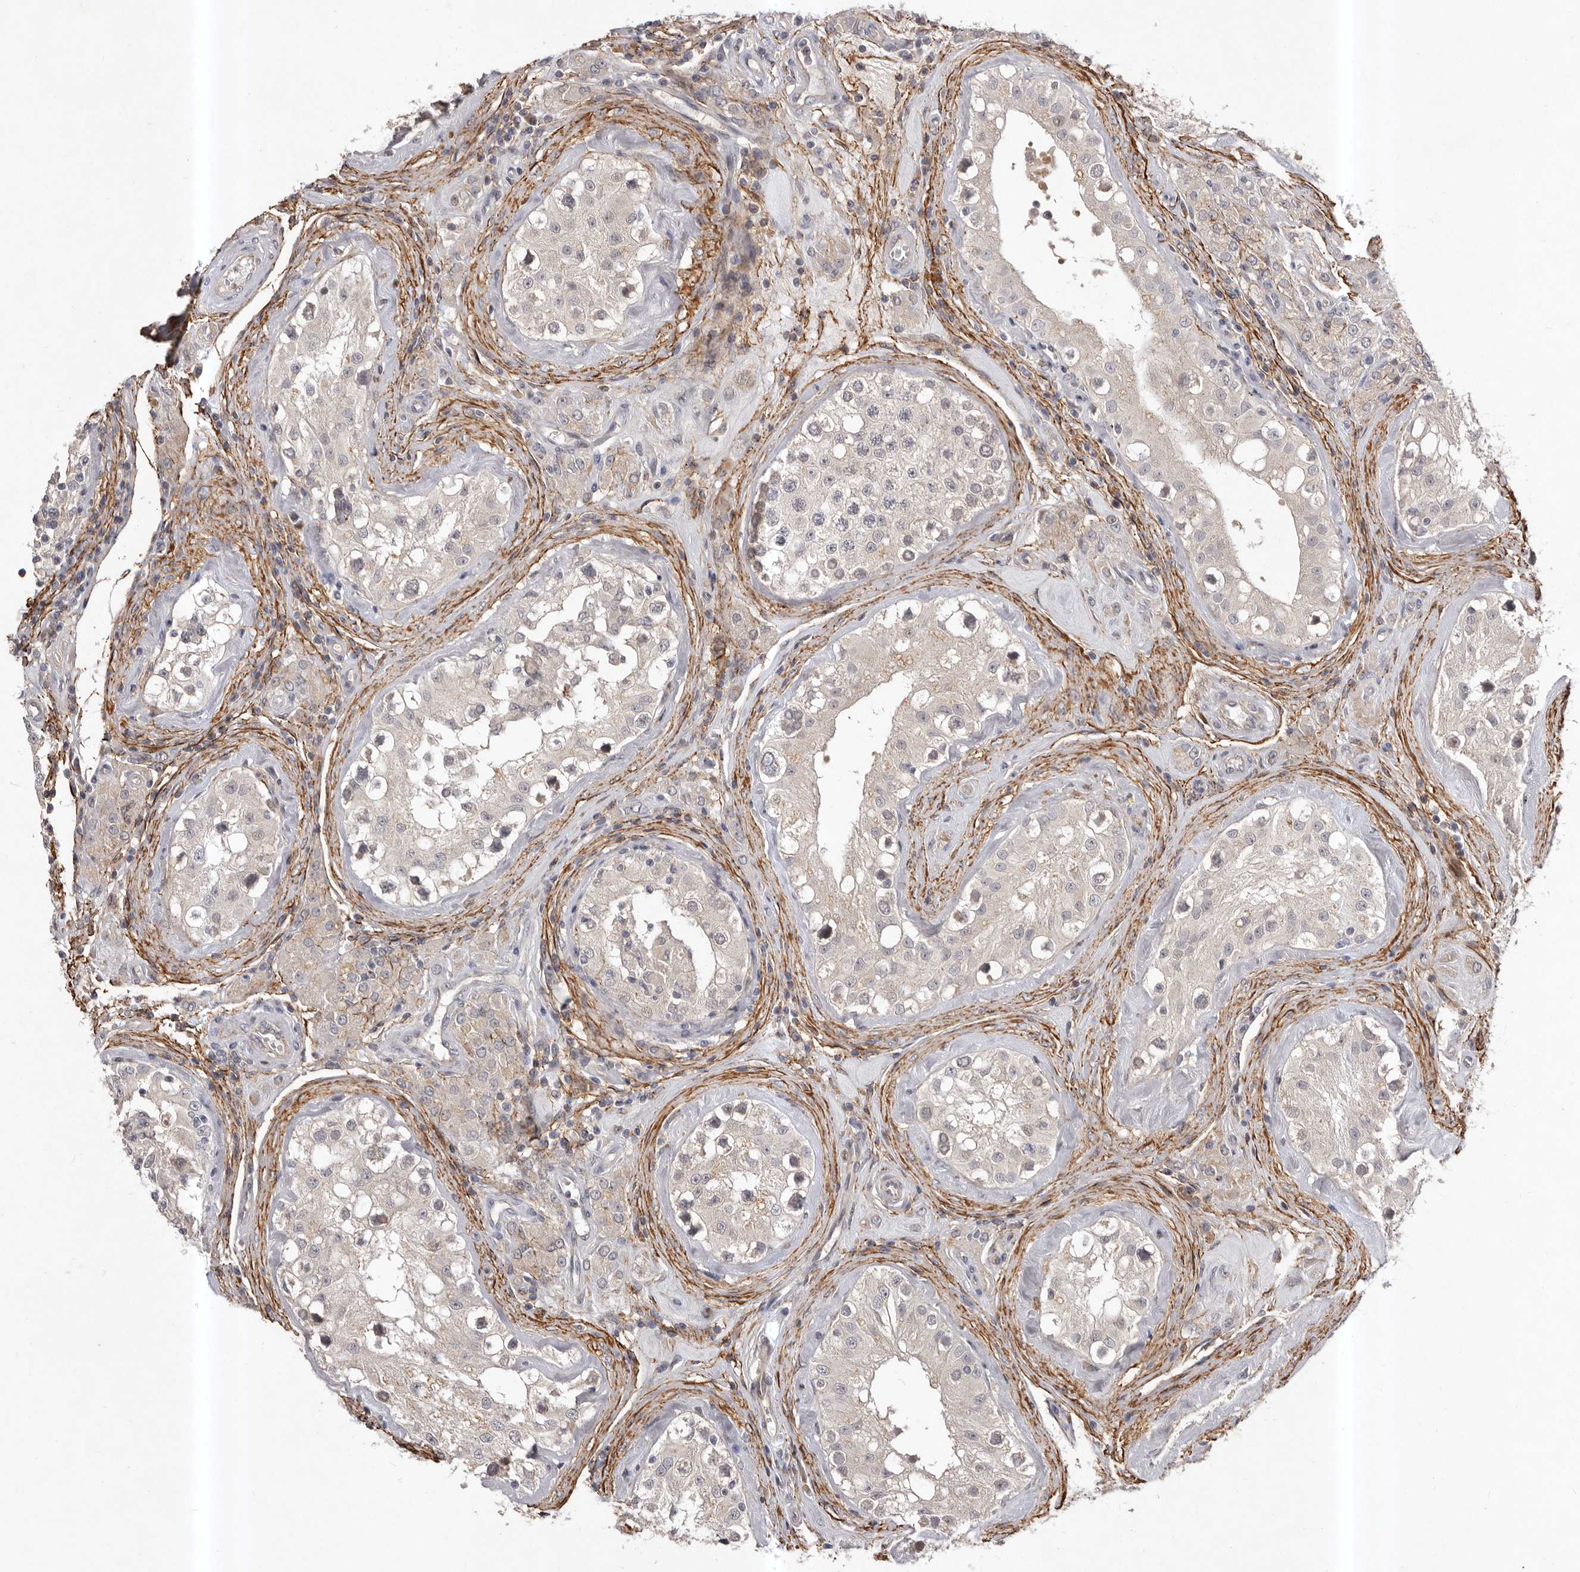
{"staining": {"intensity": "weak", "quantity": "25%-75%", "location": "cytoplasmic/membranous"}, "tissue": "testis", "cell_type": "Cells in seminiferous ducts", "image_type": "normal", "snomed": [{"axis": "morphology", "description": "Normal tissue, NOS"}, {"axis": "topography", "description": "Testis"}], "caption": "Protein expression analysis of benign human testis reveals weak cytoplasmic/membranous expression in about 25%-75% of cells in seminiferous ducts.", "gene": "HBS1L", "patient": {"sex": "male", "age": 46}}